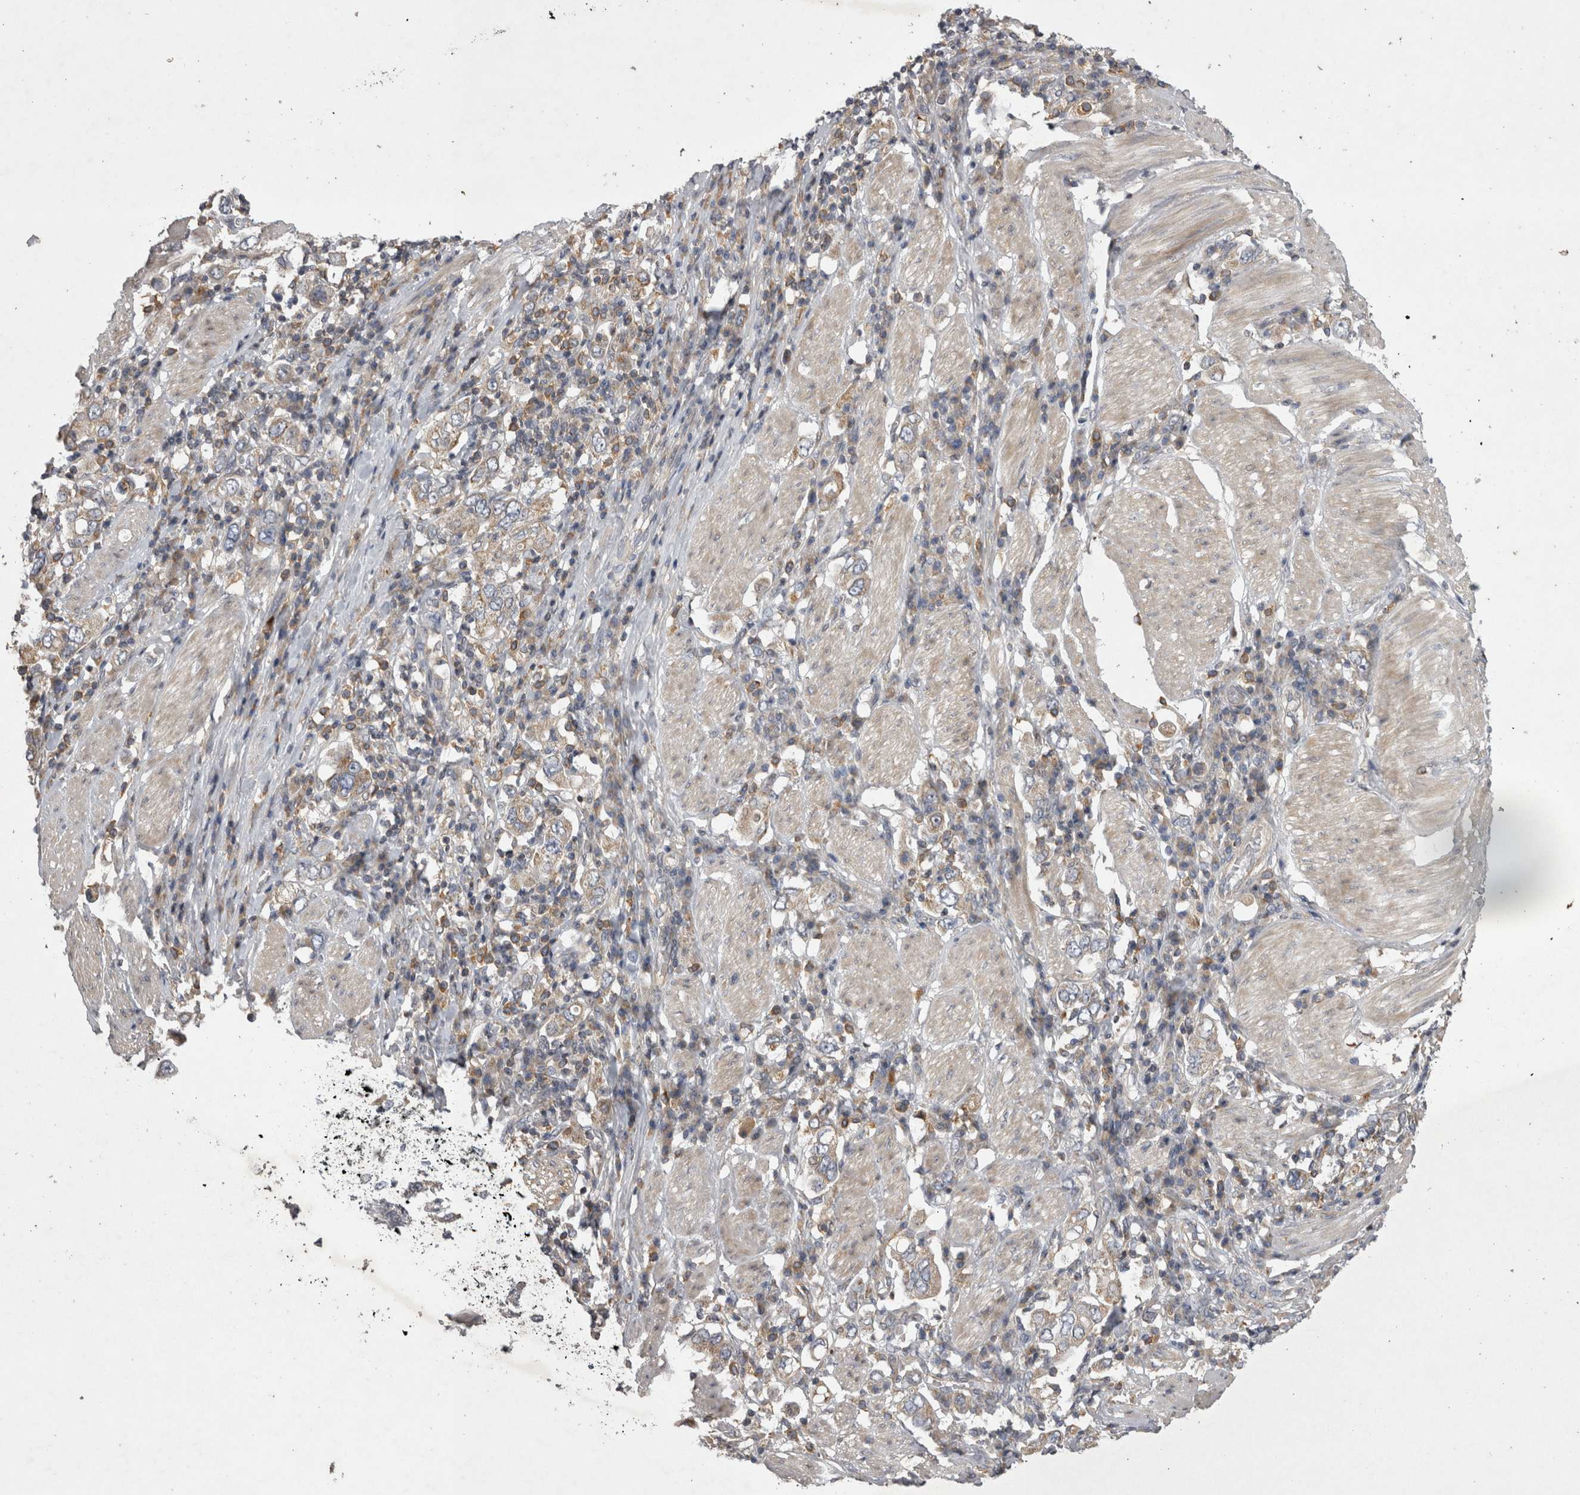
{"staining": {"intensity": "weak", "quantity": "25%-75%", "location": "cytoplasmic/membranous"}, "tissue": "stomach cancer", "cell_type": "Tumor cells", "image_type": "cancer", "snomed": [{"axis": "morphology", "description": "Adenocarcinoma, NOS"}, {"axis": "topography", "description": "Stomach, upper"}], "caption": "Stomach cancer stained with immunohistochemistry reveals weak cytoplasmic/membranous staining in approximately 25%-75% of tumor cells. The protein is shown in brown color, while the nuclei are stained blue.", "gene": "TSPOAP1", "patient": {"sex": "male", "age": 62}}